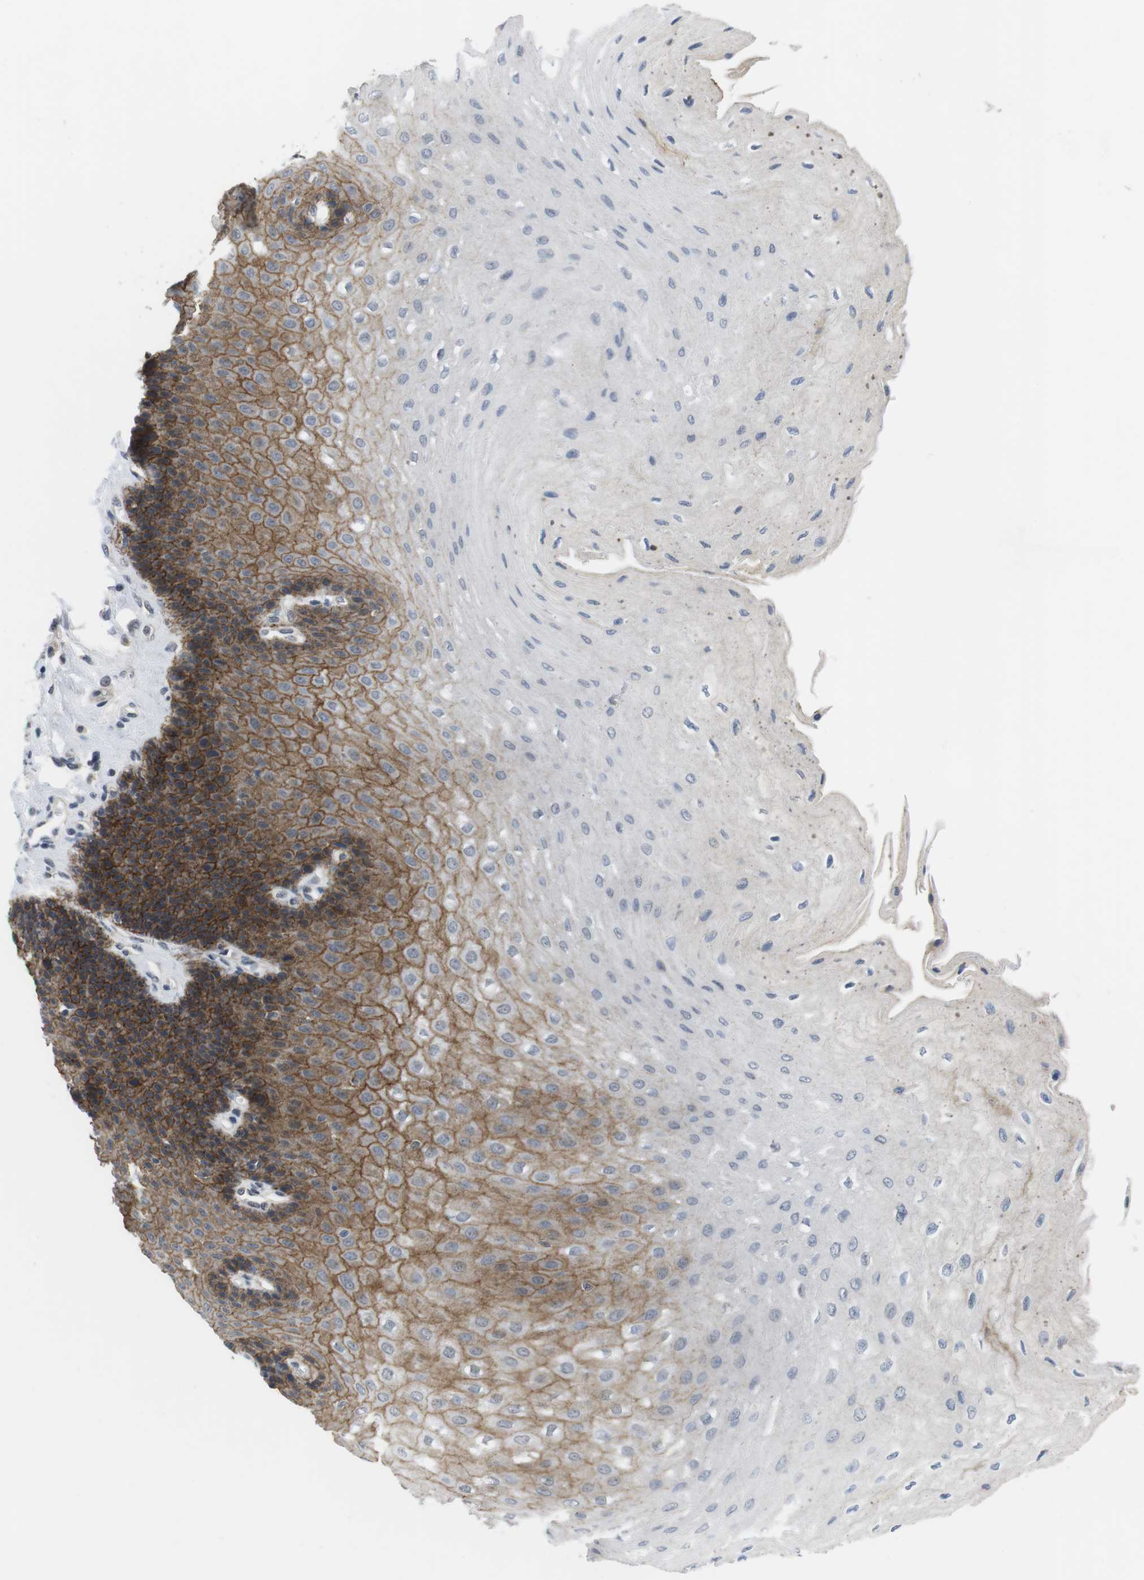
{"staining": {"intensity": "moderate", "quantity": "25%-75%", "location": "cytoplasmic/membranous"}, "tissue": "esophagus", "cell_type": "Squamous epithelial cells", "image_type": "normal", "snomed": [{"axis": "morphology", "description": "Normal tissue, NOS"}, {"axis": "topography", "description": "Esophagus"}], "caption": "Immunohistochemistry (DAB (3,3'-diaminobenzidine)) staining of normal esophagus reveals moderate cytoplasmic/membranous protein staining in about 25%-75% of squamous epithelial cells. Using DAB (brown) and hematoxylin (blue) stains, captured at high magnification using brightfield microscopy.", "gene": "NECTIN1", "patient": {"sex": "female", "age": 72}}